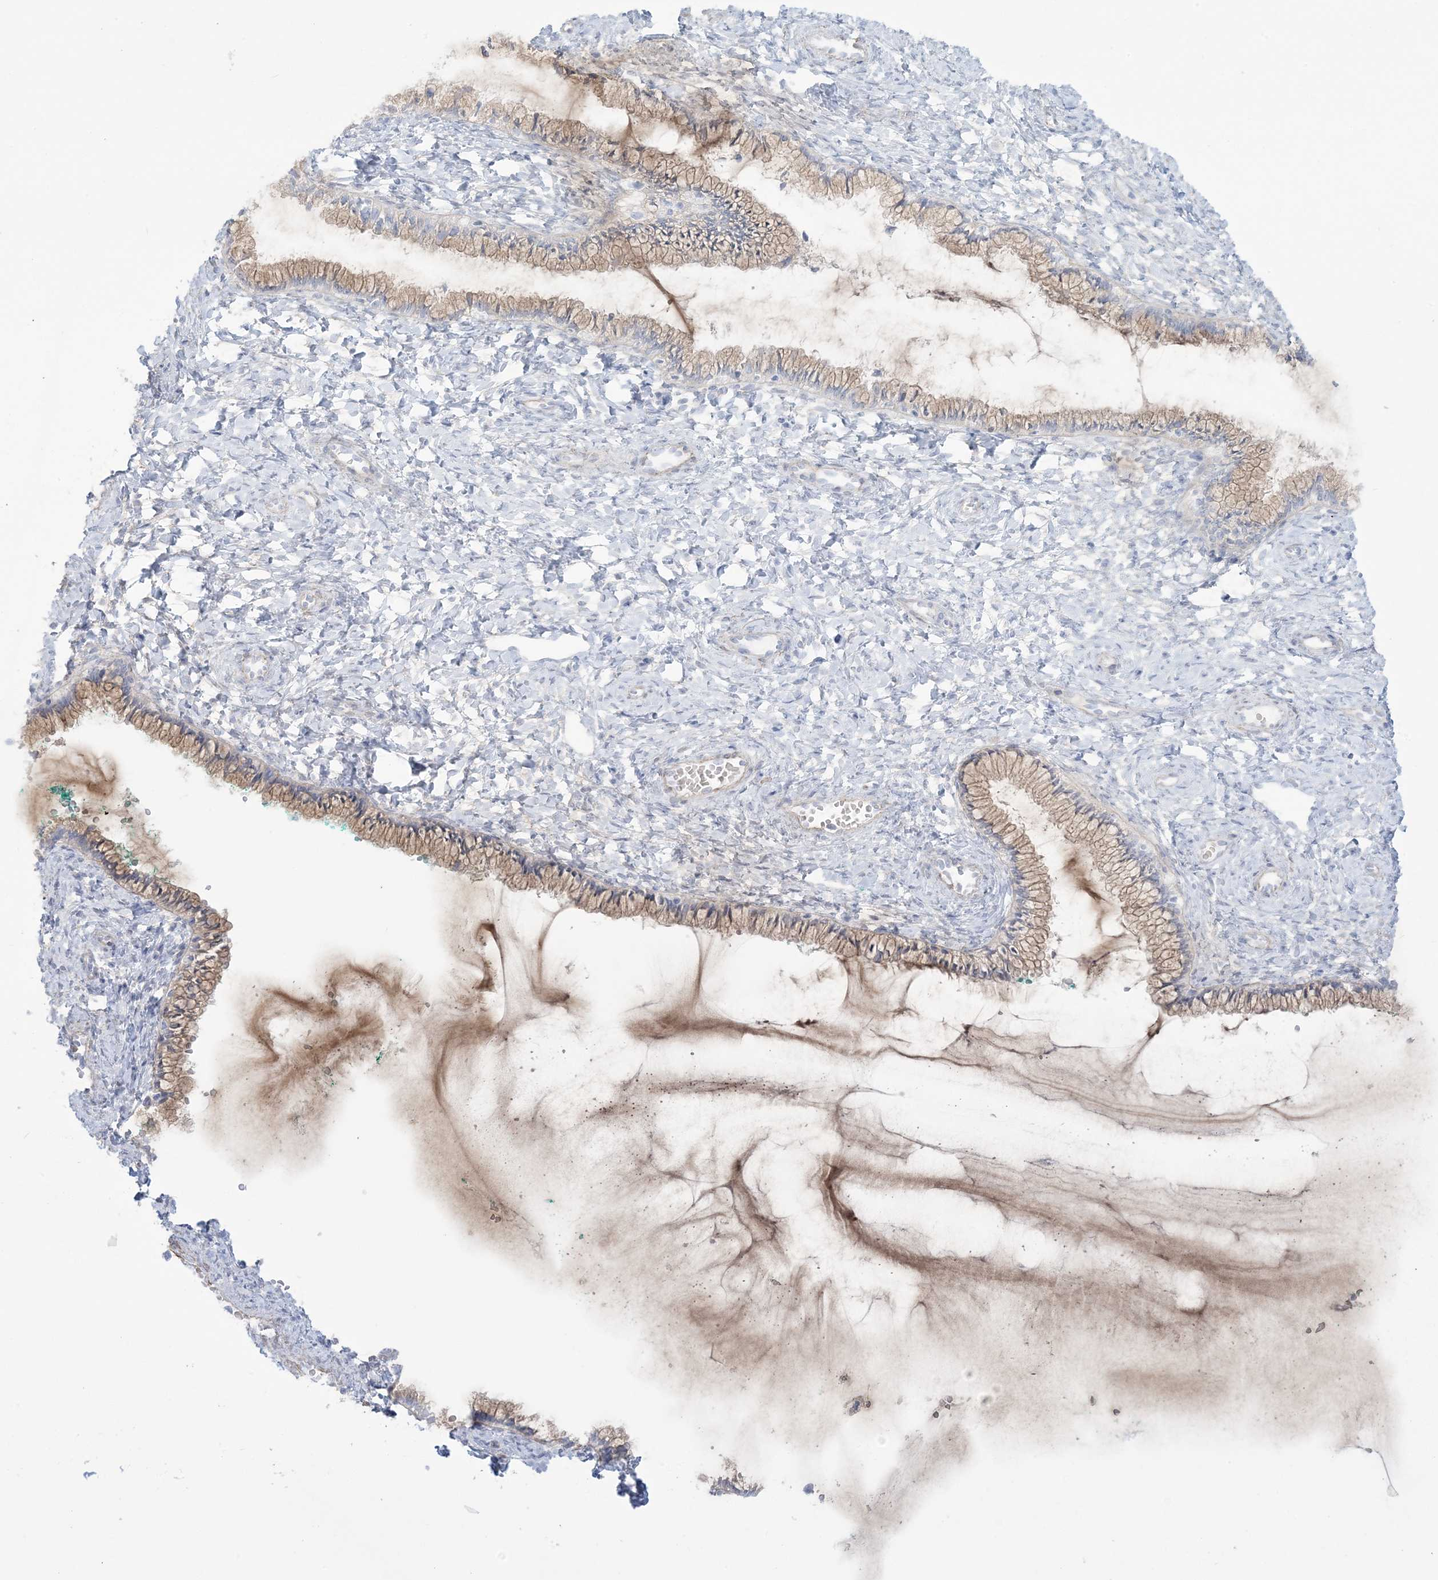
{"staining": {"intensity": "weak", "quantity": ">75%", "location": "cytoplasmic/membranous"}, "tissue": "cervix", "cell_type": "Glandular cells", "image_type": "normal", "snomed": [{"axis": "morphology", "description": "Normal tissue, NOS"}, {"axis": "morphology", "description": "Adenocarcinoma, NOS"}, {"axis": "topography", "description": "Cervix"}], "caption": "The immunohistochemical stain shows weak cytoplasmic/membranous staining in glandular cells of unremarkable cervix. (IHC, brightfield microscopy, high magnification).", "gene": "AGXT", "patient": {"sex": "female", "age": 29}}